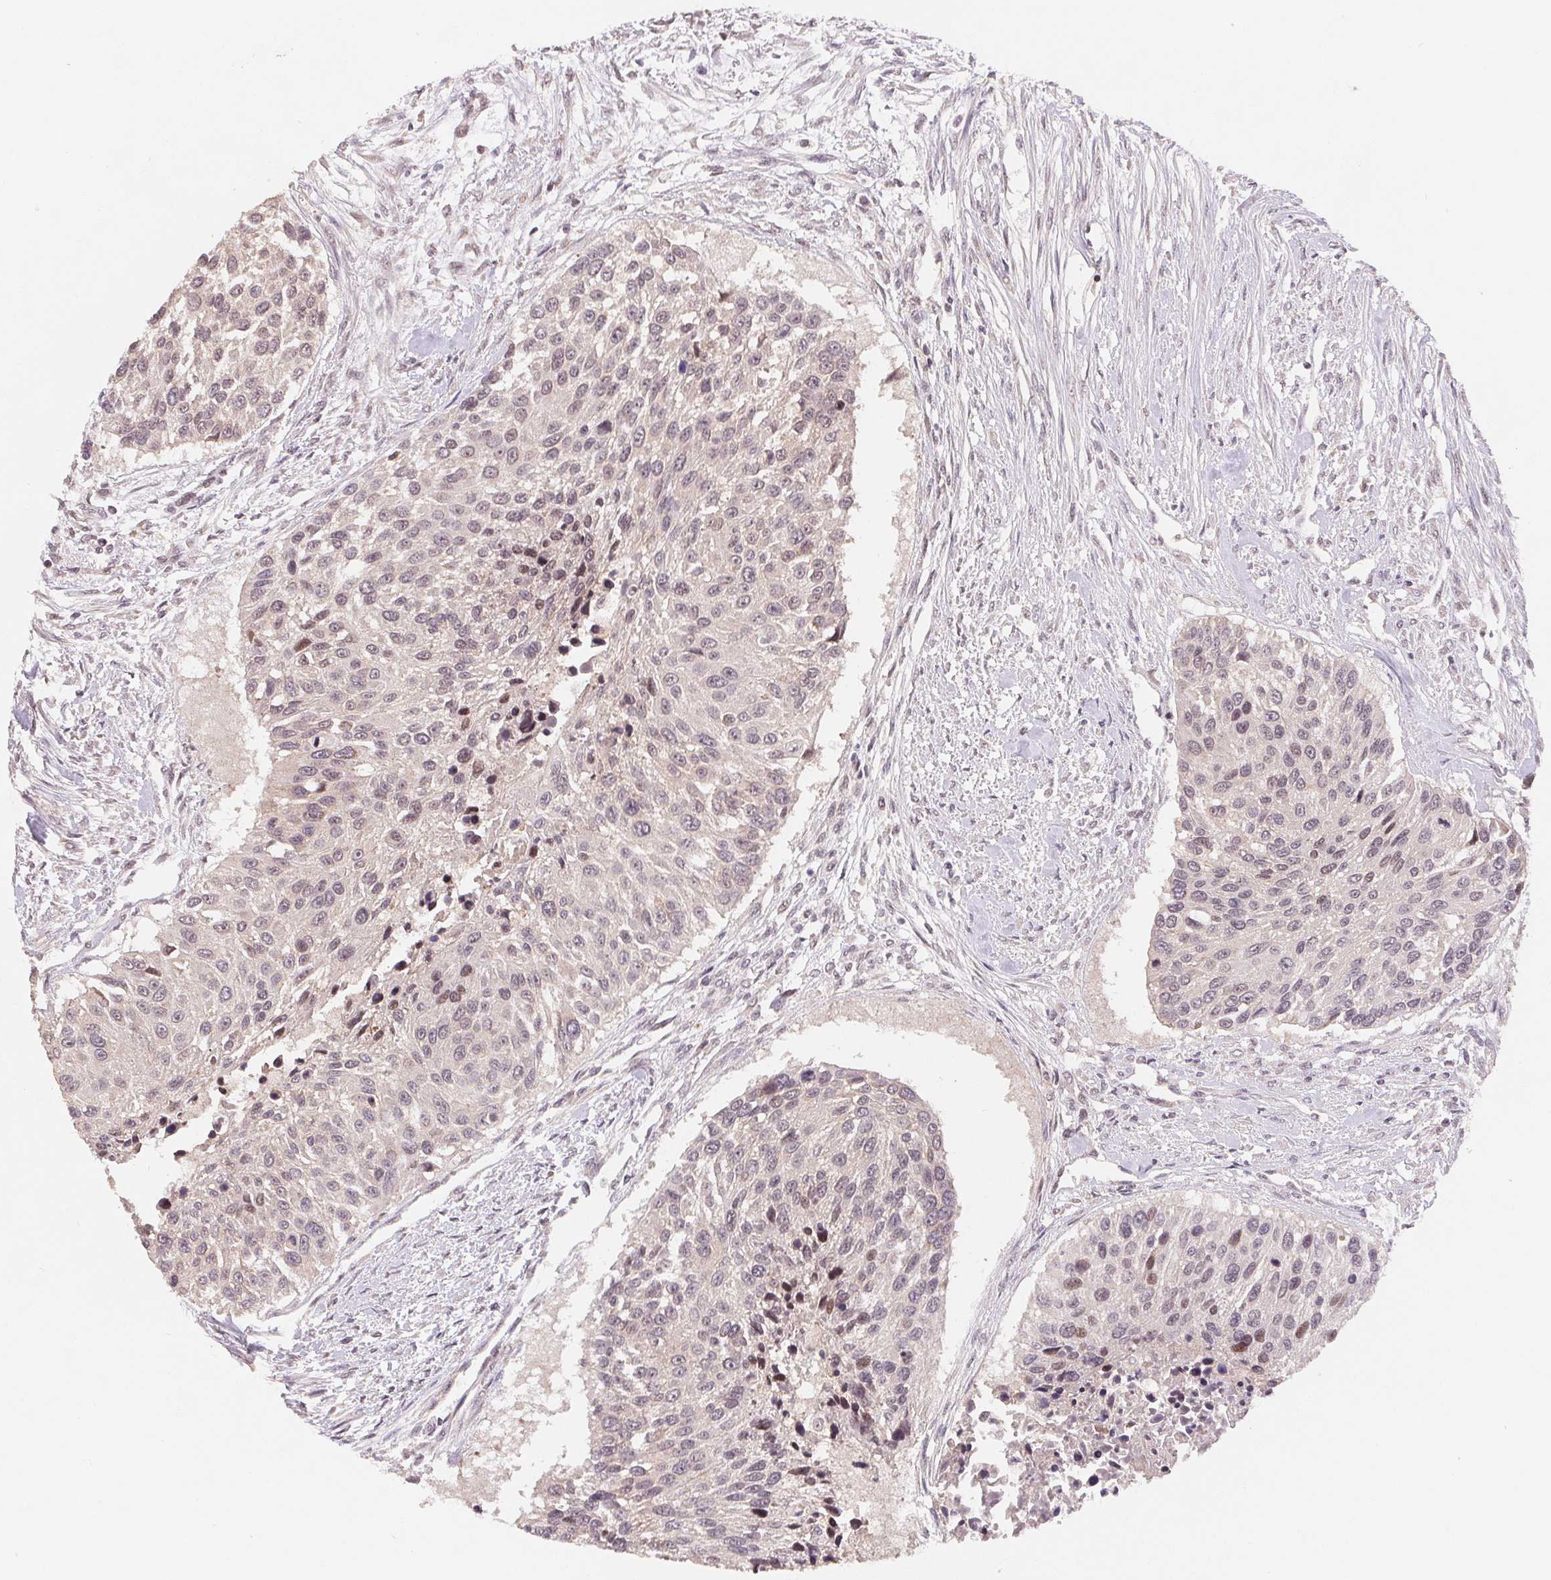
{"staining": {"intensity": "negative", "quantity": "none", "location": "none"}, "tissue": "urothelial cancer", "cell_type": "Tumor cells", "image_type": "cancer", "snomed": [{"axis": "morphology", "description": "Urothelial carcinoma, NOS"}, {"axis": "topography", "description": "Urinary bladder"}], "caption": "Micrograph shows no protein staining in tumor cells of urothelial cancer tissue.", "gene": "HMGN3", "patient": {"sex": "male", "age": 55}}